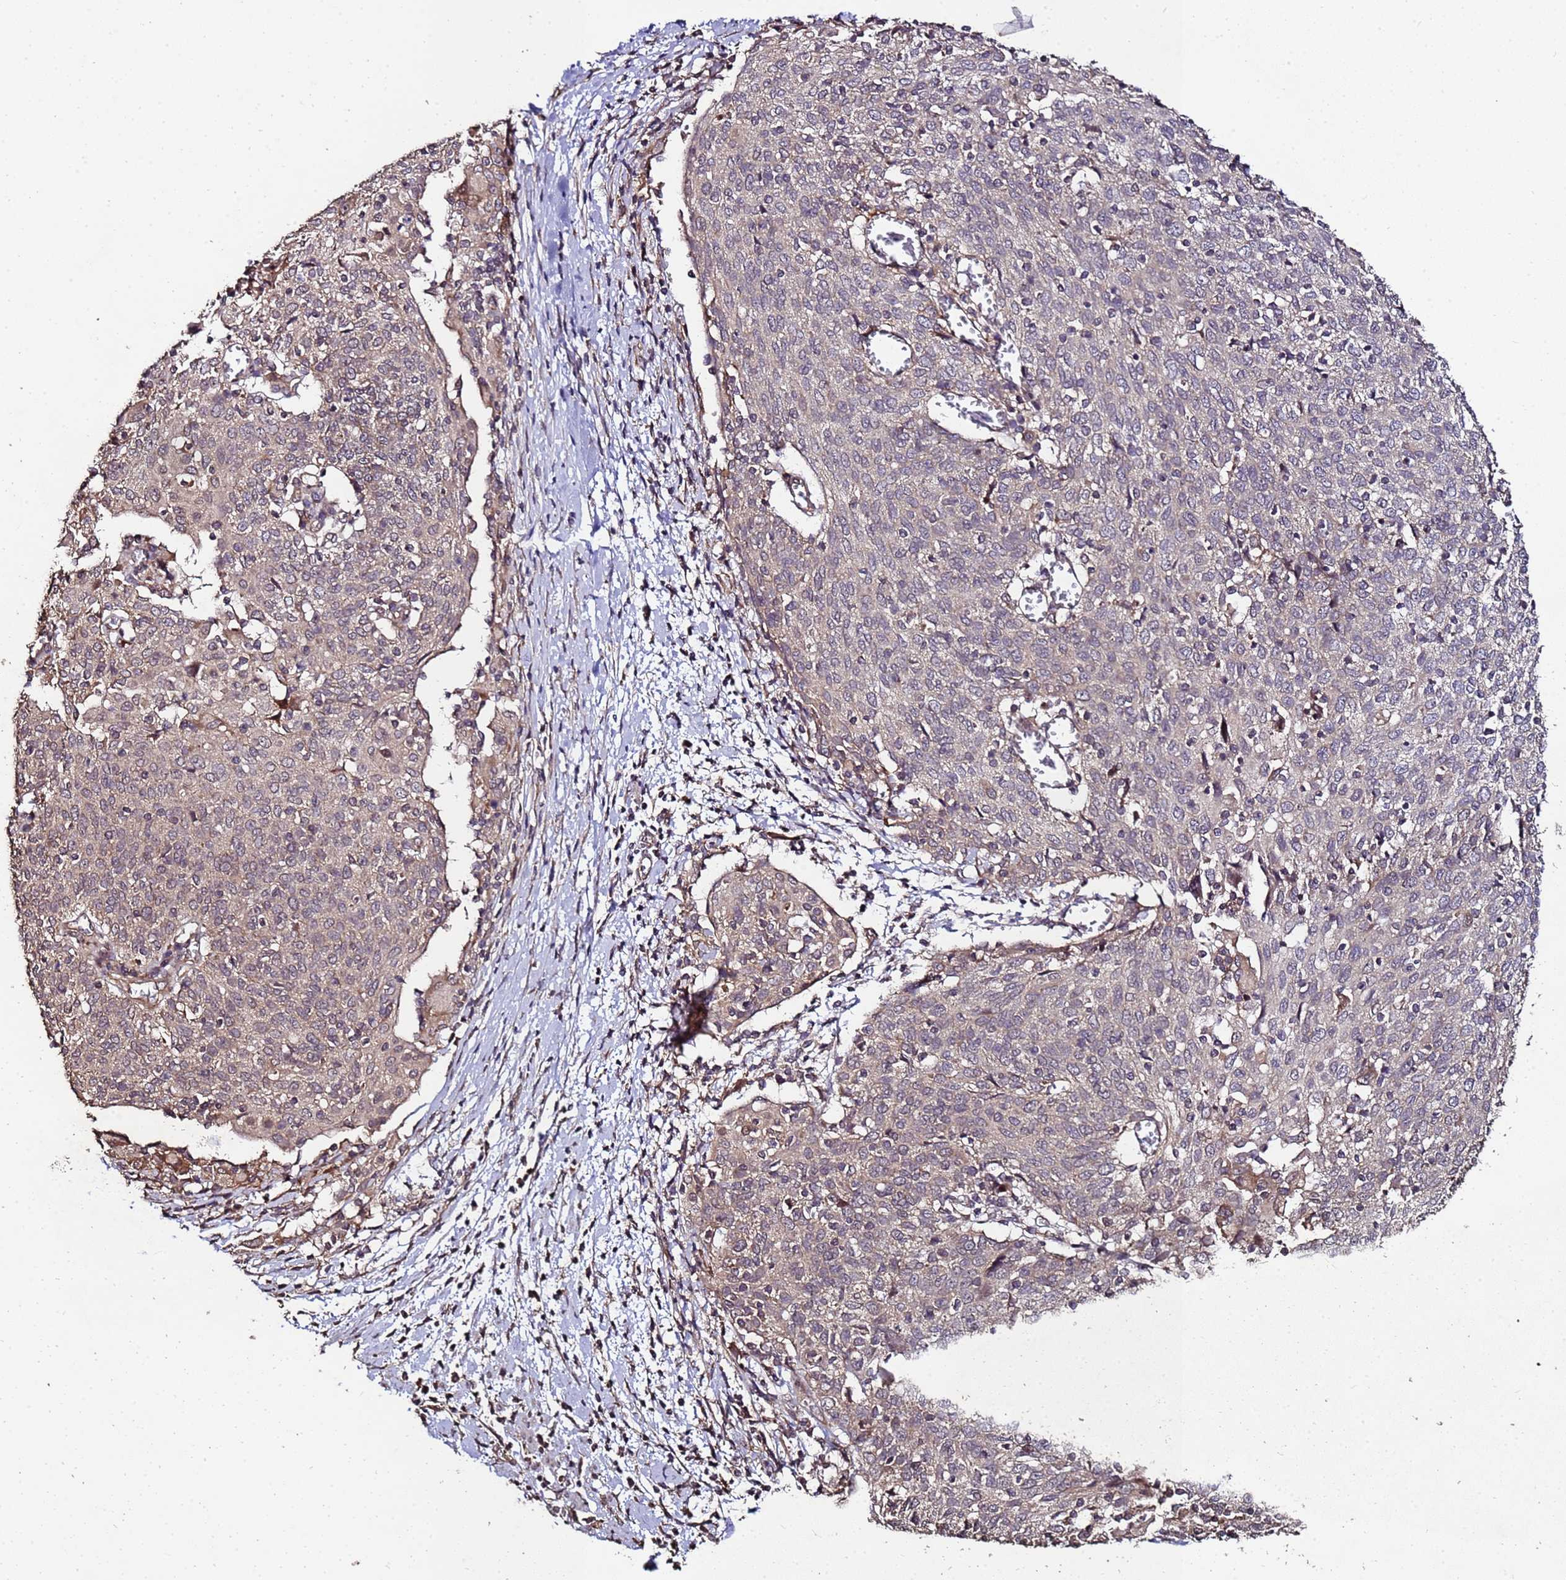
{"staining": {"intensity": "weak", "quantity": "<25%", "location": "cytoplasmic/membranous"}, "tissue": "cervical cancer", "cell_type": "Tumor cells", "image_type": "cancer", "snomed": [{"axis": "morphology", "description": "Squamous cell carcinoma, NOS"}, {"axis": "topography", "description": "Cervix"}], "caption": "Immunohistochemistry of cervical squamous cell carcinoma shows no expression in tumor cells. (DAB (3,3'-diaminobenzidine) immunohistochemistry visualized using brightfield microscopy, high magnification).", "gene": "PRODH", "patient": {"sex": "female", "age": 52}}